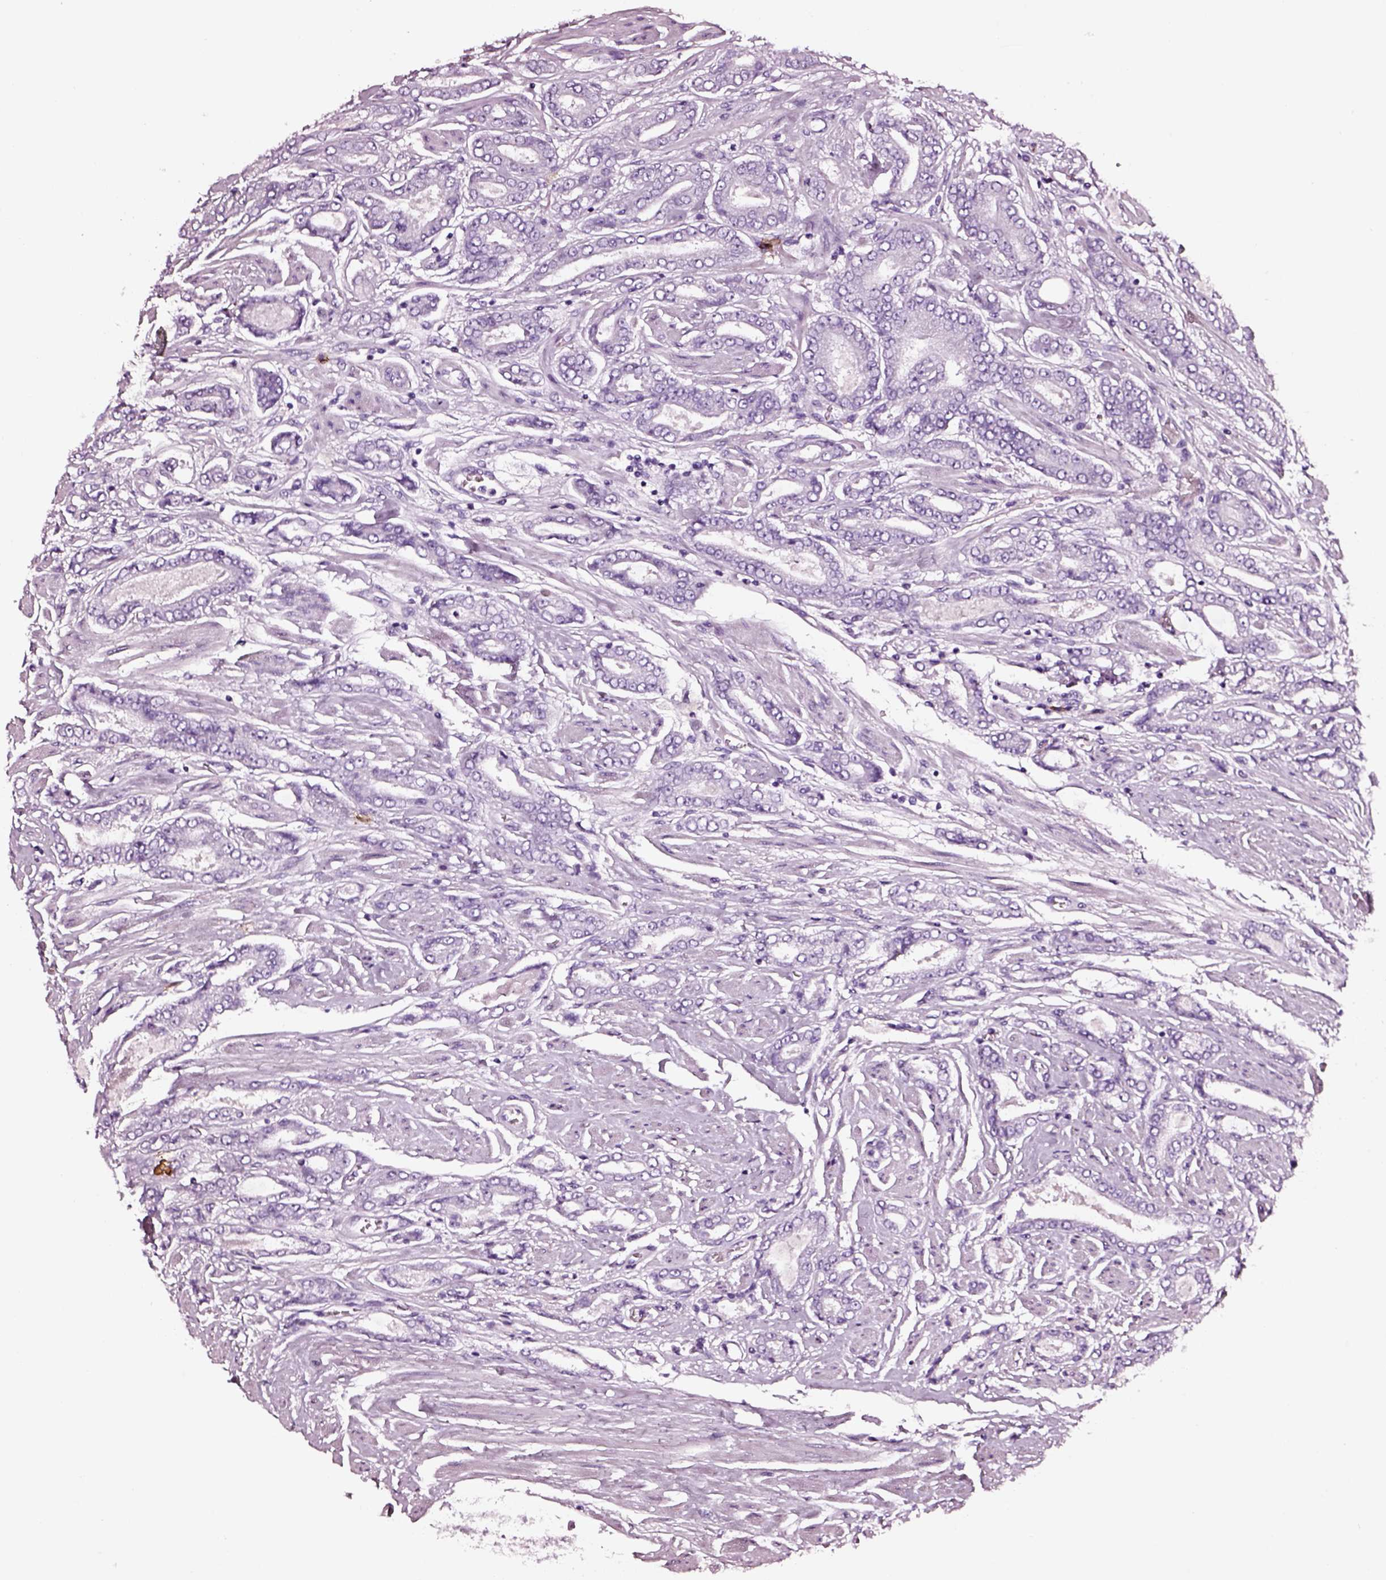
{"staining": {"intensity": "negative", "quantity": "none", "location": "none"}, "tissue": "prostate cancer", "cell_type": "Tumor cells", "image_type": "cancer", "snomed": [{"axis": "morphology", "description": "Adenocarcinoma, NOS"}, {"axis": "topography", "description": "Prostate"}], "caption": "Immunohistochemistry micrograph of prostate cancer stained for a protein (brown), which reveals no expression in tumor cells. (Brightfield microscopy of DAB IHC at high magnification).", "gene": "DPEP1", "patient": {"sex": "male", "age": 64}}